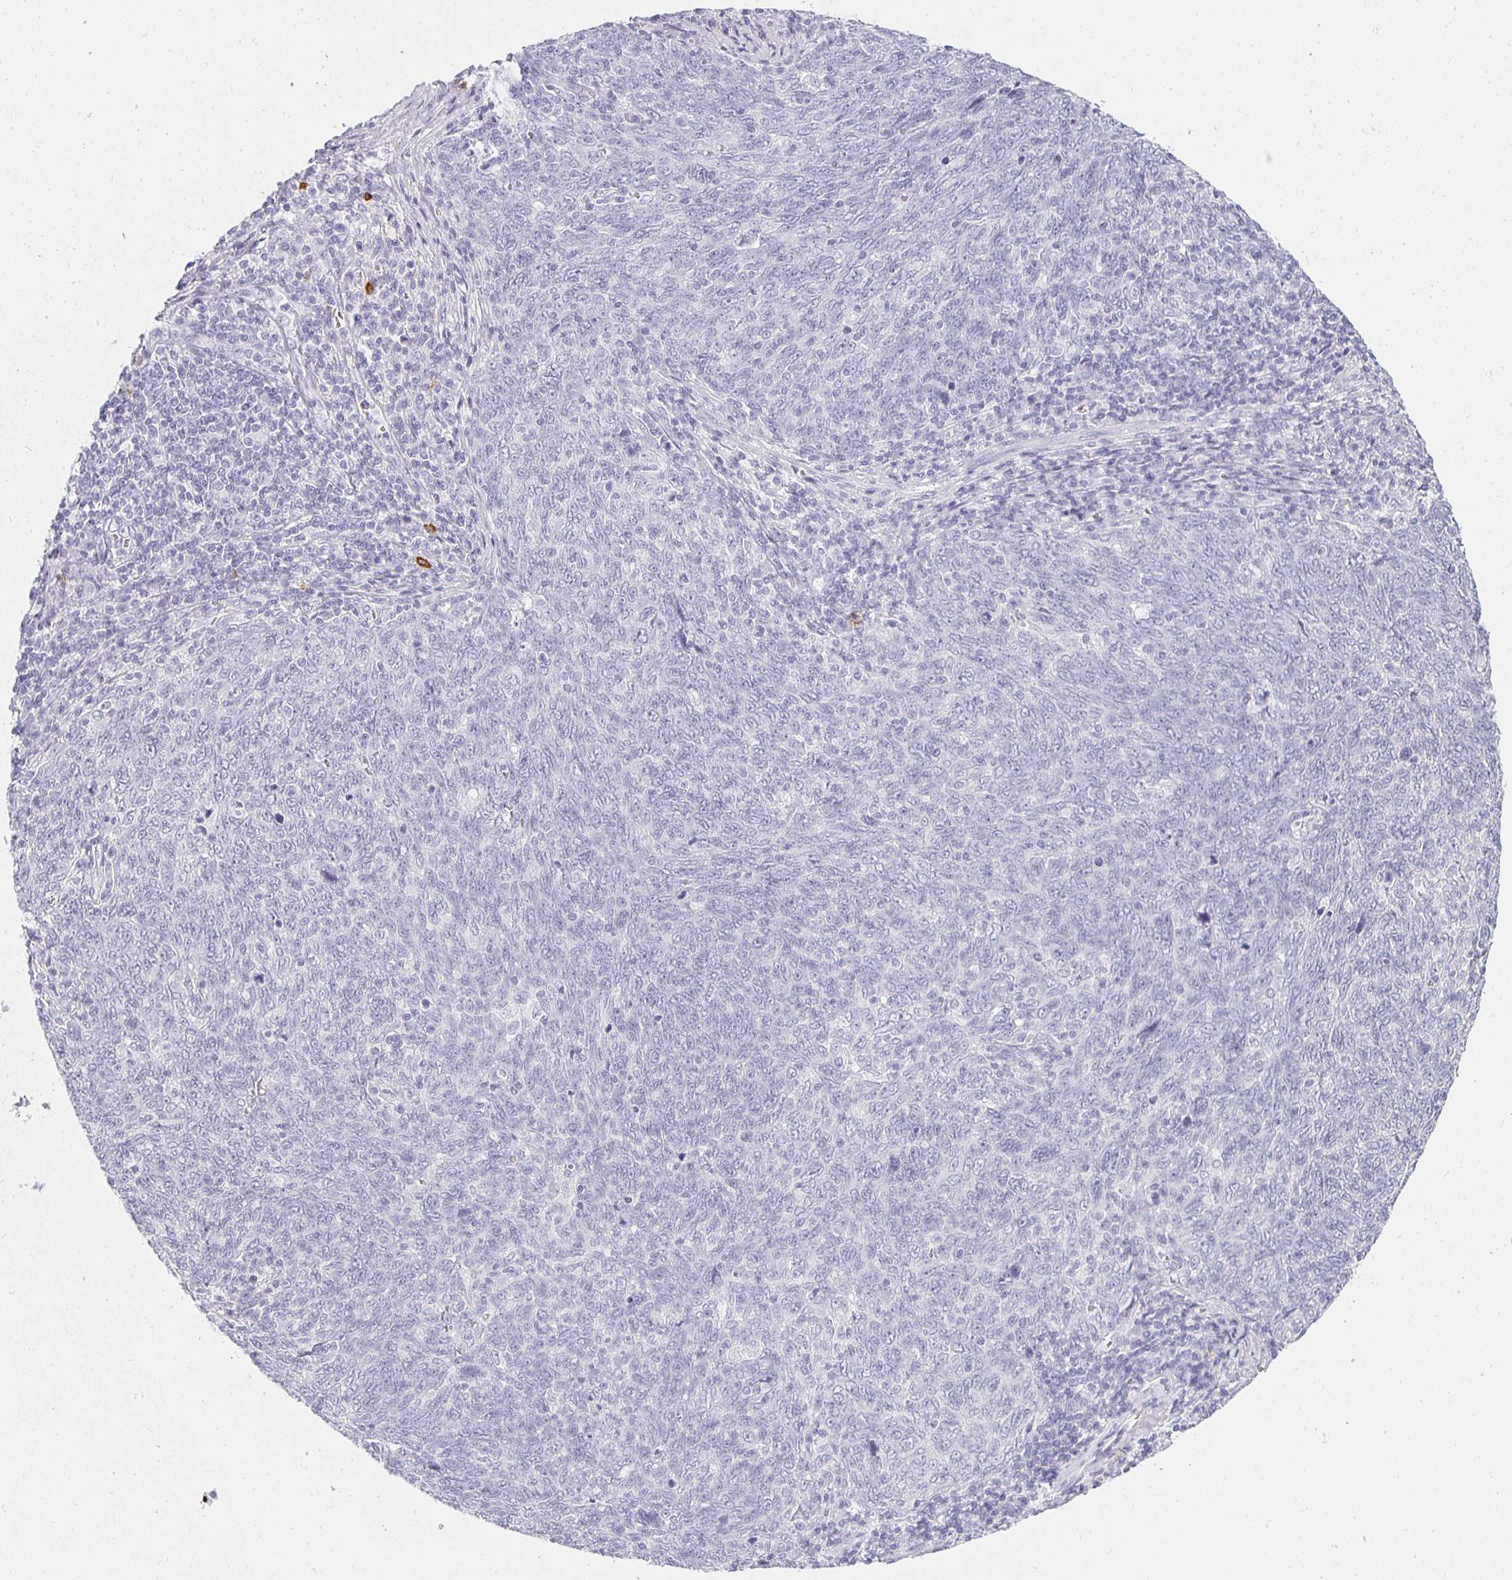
{"staining": {"intensity": "negative", "quantity": "none", "location": "none"}, "tissue": "lung cancer", "cell_type": "Tumor cells", "image_type": "cancer", "snomed": [{"axis": "morphology", "description": "Squamous cell carcinoma, NOS"}, {"axis": "topography", "description": "Lung"}], "caption": "Immunohistochemical staining of human lung cancer reveals no significant staining in tumor cells.", "gene": "TPSD1", "patient": {"sex": "female", "age": 72}}